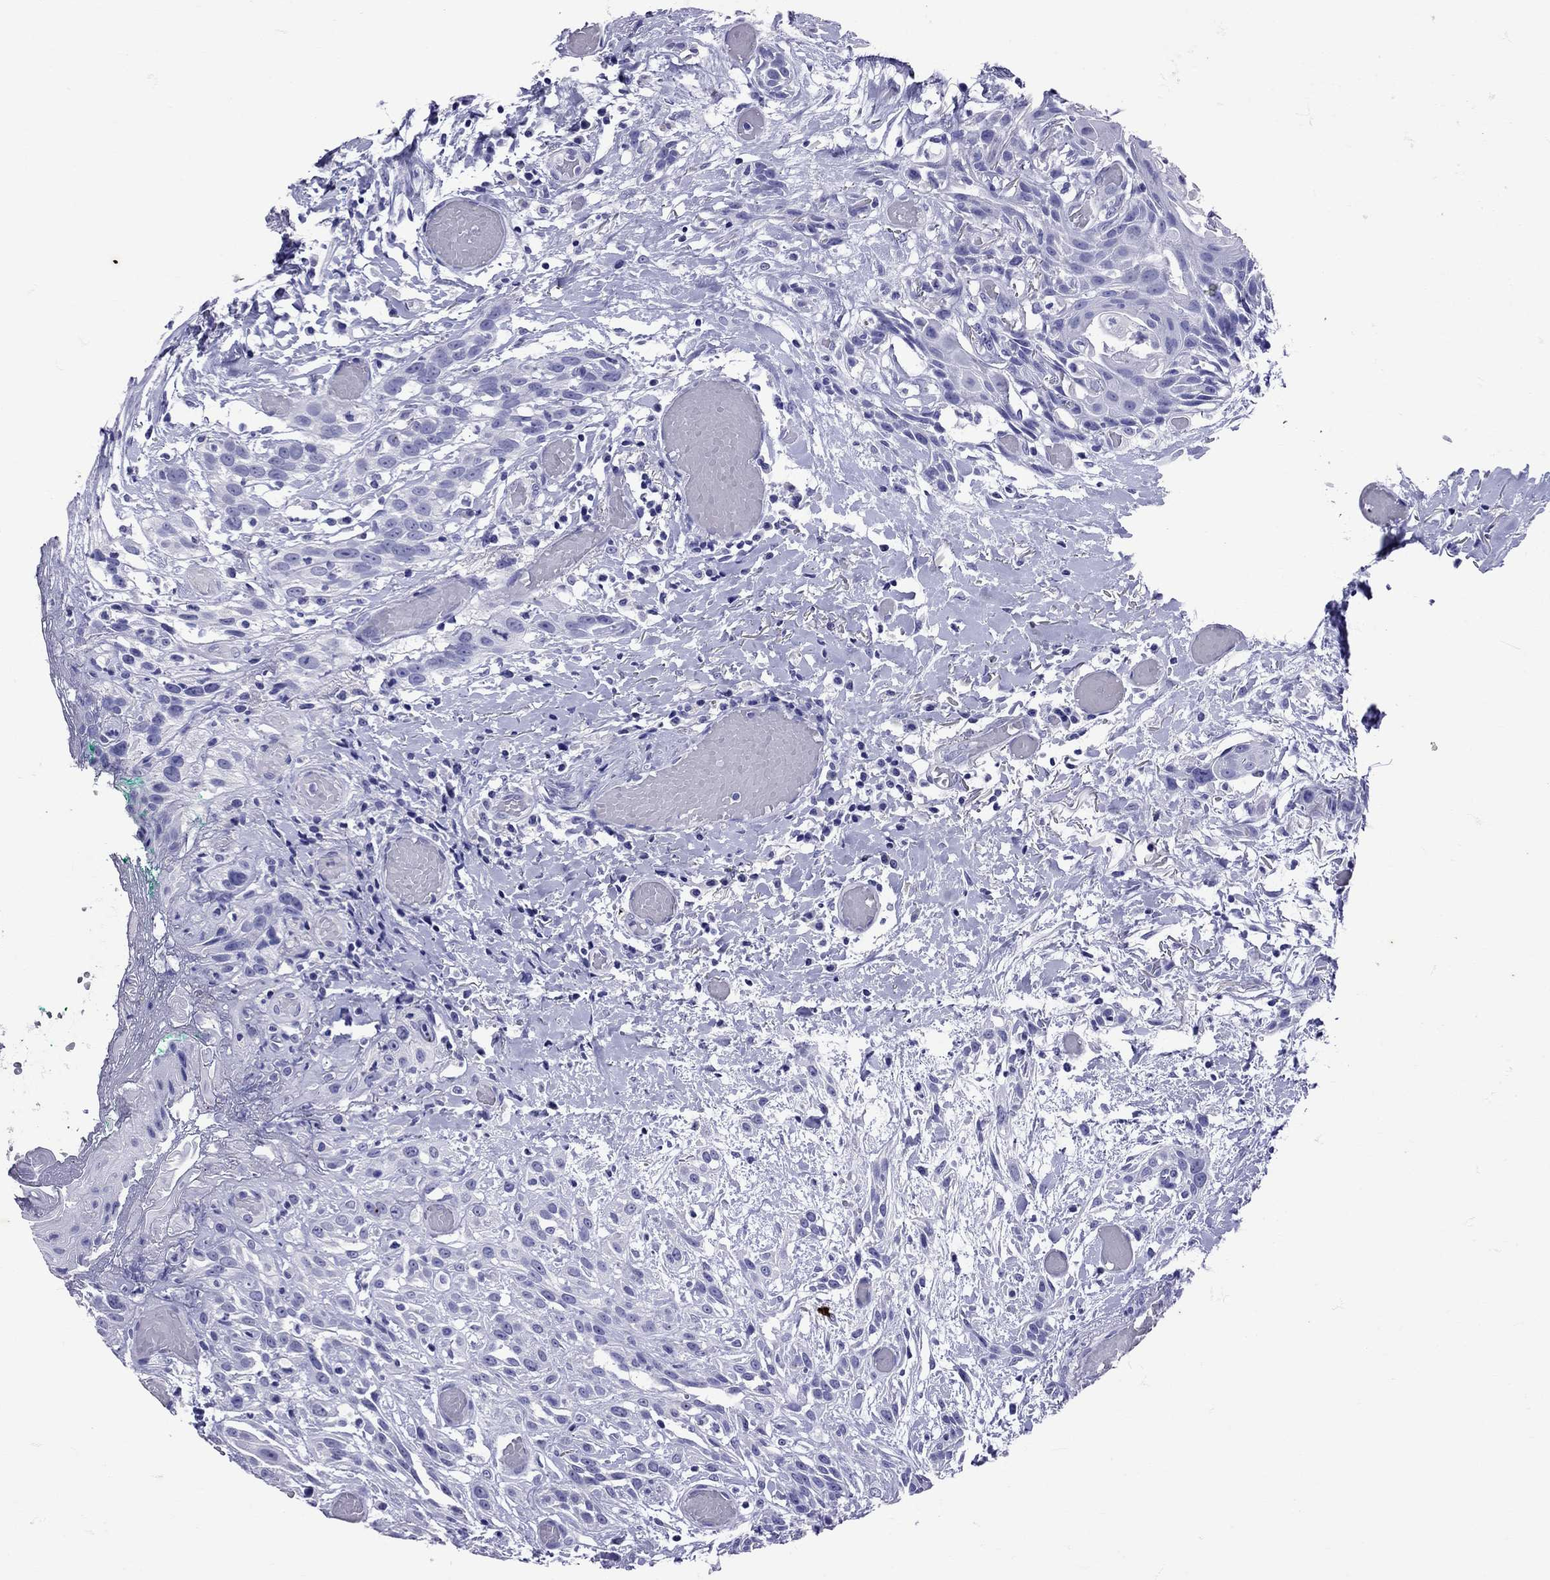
{"staining": {"intensity": "negative", "quantity": "none", "location": "none"}, "tissue": "head and neck cancer", "cell_type": "Tumor cells", "image_type": "cancer", "snomed": [{"axis": "morphology", "description": "Normal tissue, NOS"}, {"axis": "morphology", "description": "Squamous cell carcinoma, NOS"}, {"axis": "topography", "description": "Oral tissue"}, {"axis": "topography", "description": "Salivary gland"}, {"axis": "topography", "description": "Head-Neck"}], "caption": "Immunohistochemical staining of head and neck cancer (squamous cell carcinoma) demonstrates no significant expression in tumor cells.", "gene": "AVP", "patient": {"sex": "female", "age": 62}}